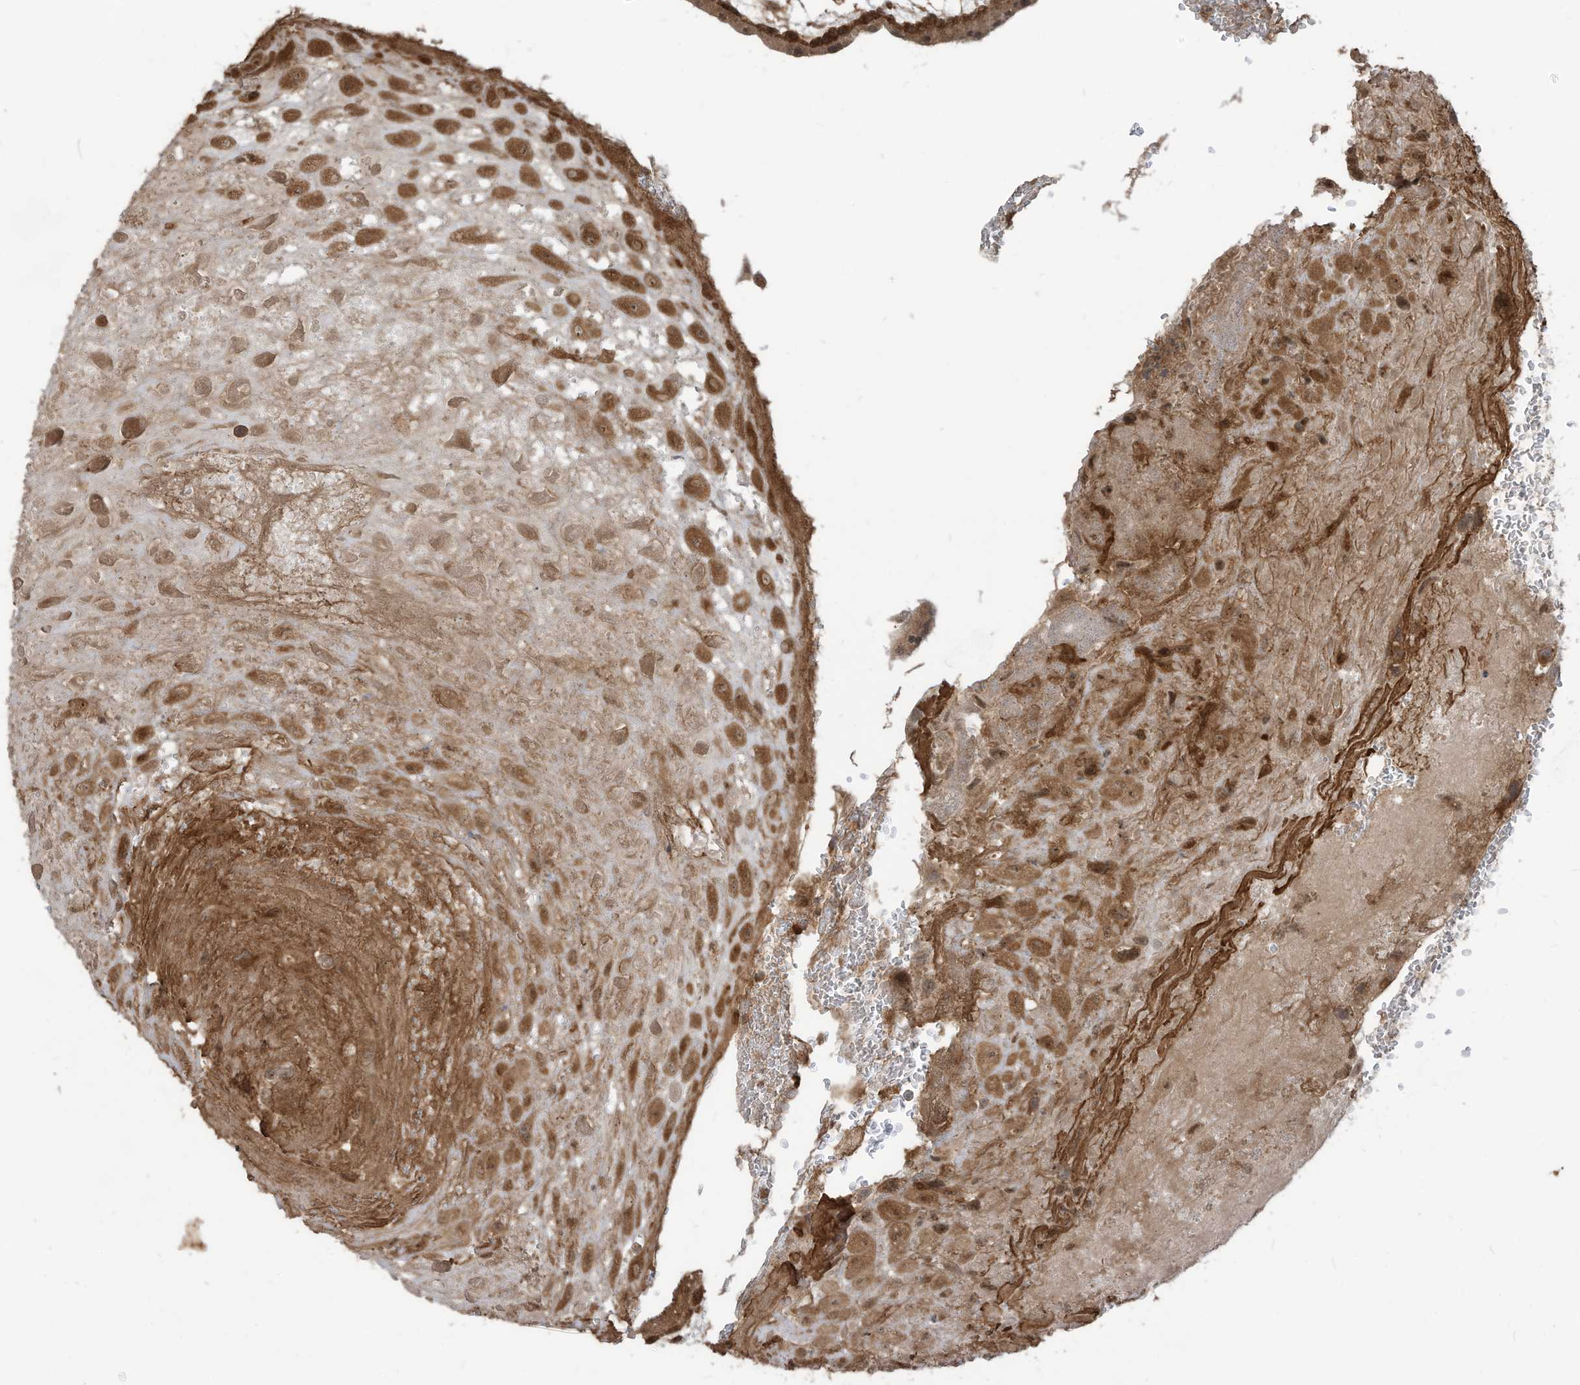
{"staining": {"intensity": "strong", "quantity": ">75%", "location": "cytoplasmic/membranous"}, "tissue": "placenta", "cell_type": "Decidual cells", "image_type": "normal", "snomed": [{"axis": "morphology", "description": "Normal tissue, NOS"}, {"axis": "topography", "description": "Placenta"}], "caption": "An image of placenta stained for a protein displays strong cytoplasmic/membranous brown staining in decidual cells. Immunohistochemistry stains the protein of interest in brown and the nuclei are stained blue.", "gene": "CARF", "patient": {"sex": "female", "age": 35}}